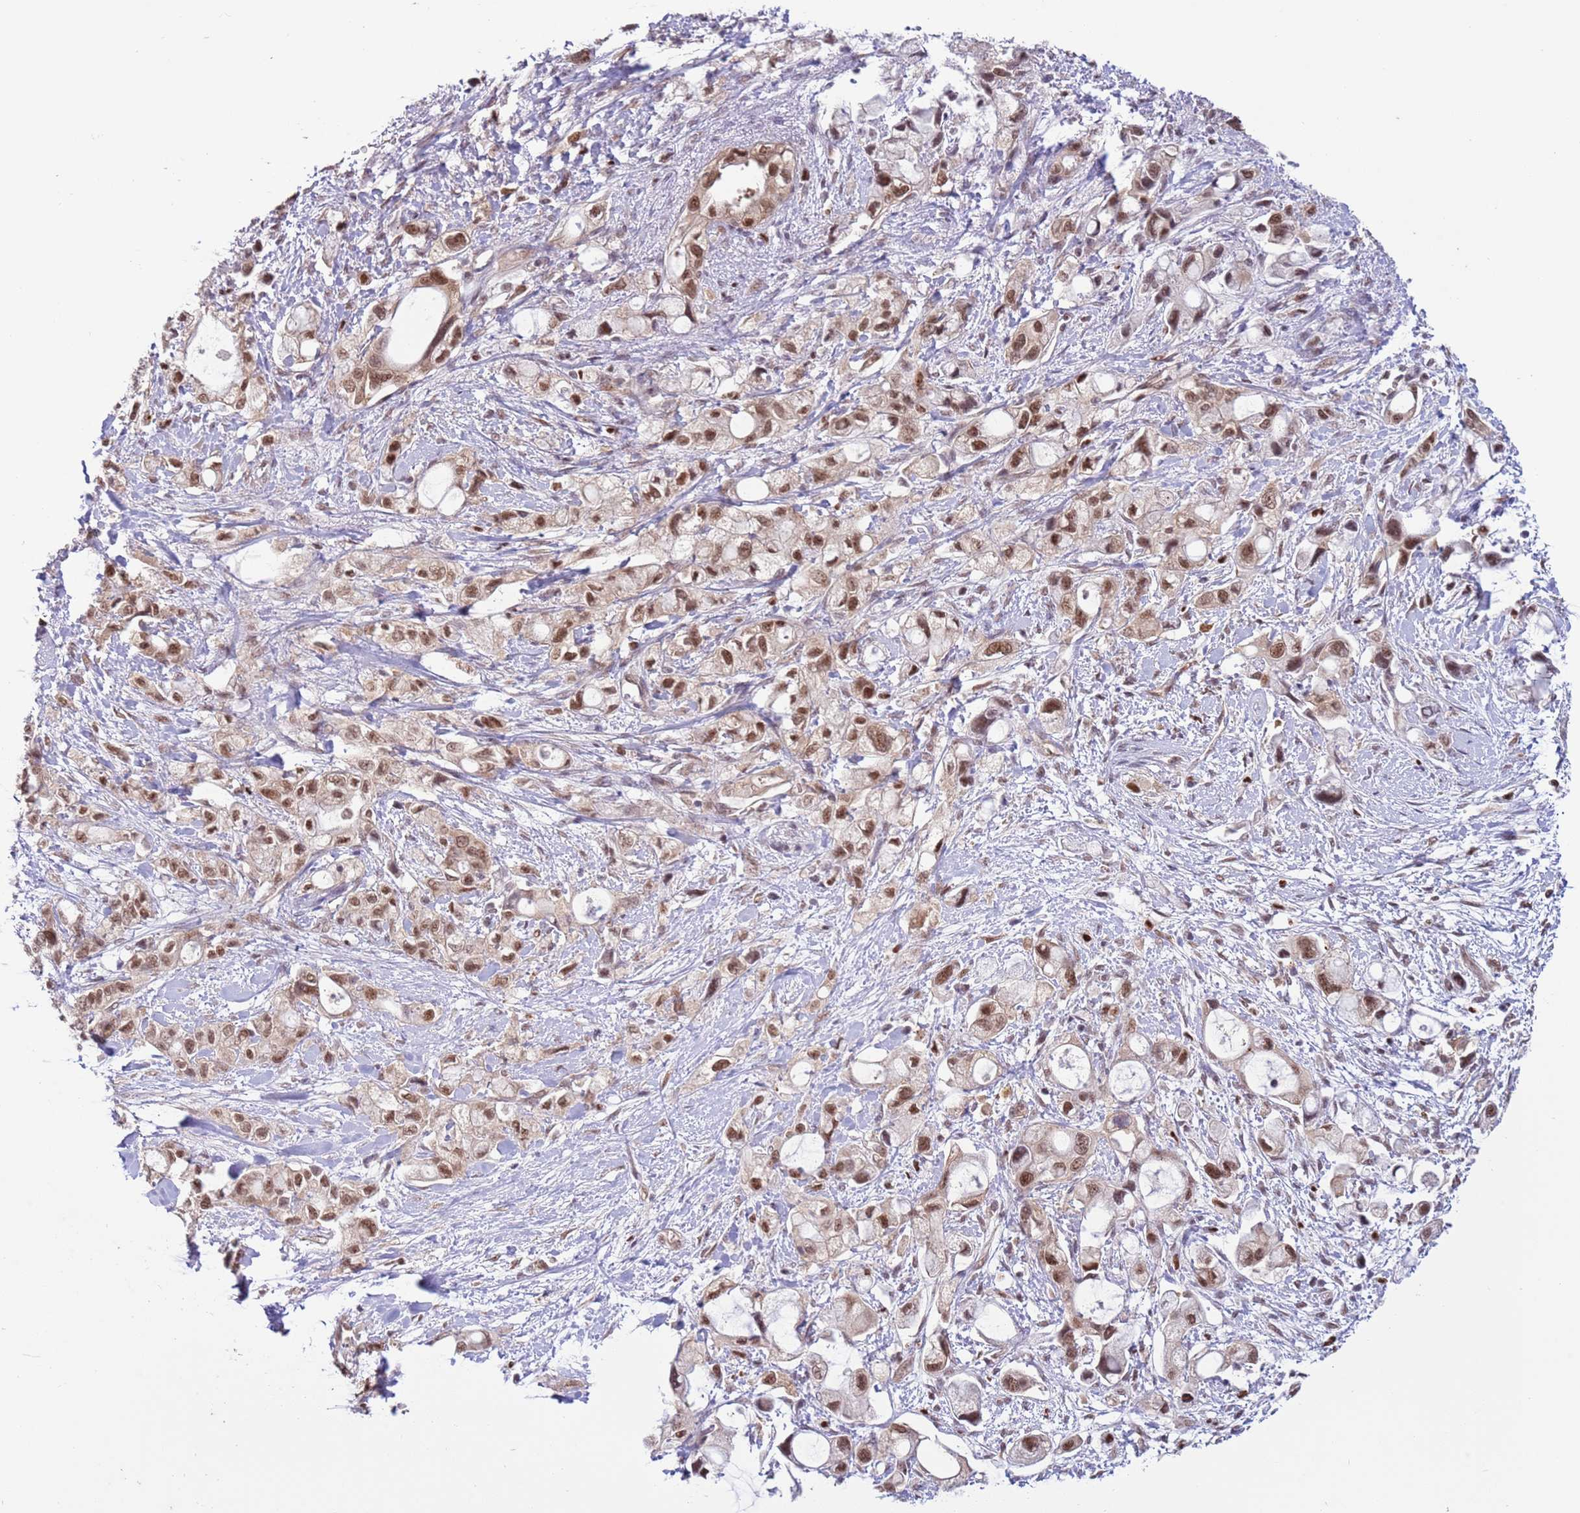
{"staining": {"intensity": "moderate", "quantity": ">75%", "location": "nuclear"}, "tissue": "pancreatic cancer", "cell_type": "Tumor cells", "image_type": "cancer", "snomed": [{"axis": "morphology", "description": "Adenocarcinoma, NOS"}, {"axis": "topography", "description": "Pancreas"}], "caption": "Protein analysis of adenocarcinoma (pancreatic) tissue displays moderate nuclear expression in about >75% of tumor cells.", "gene": "PRPF6", "patient": {"sex": "female", "age": 56}}